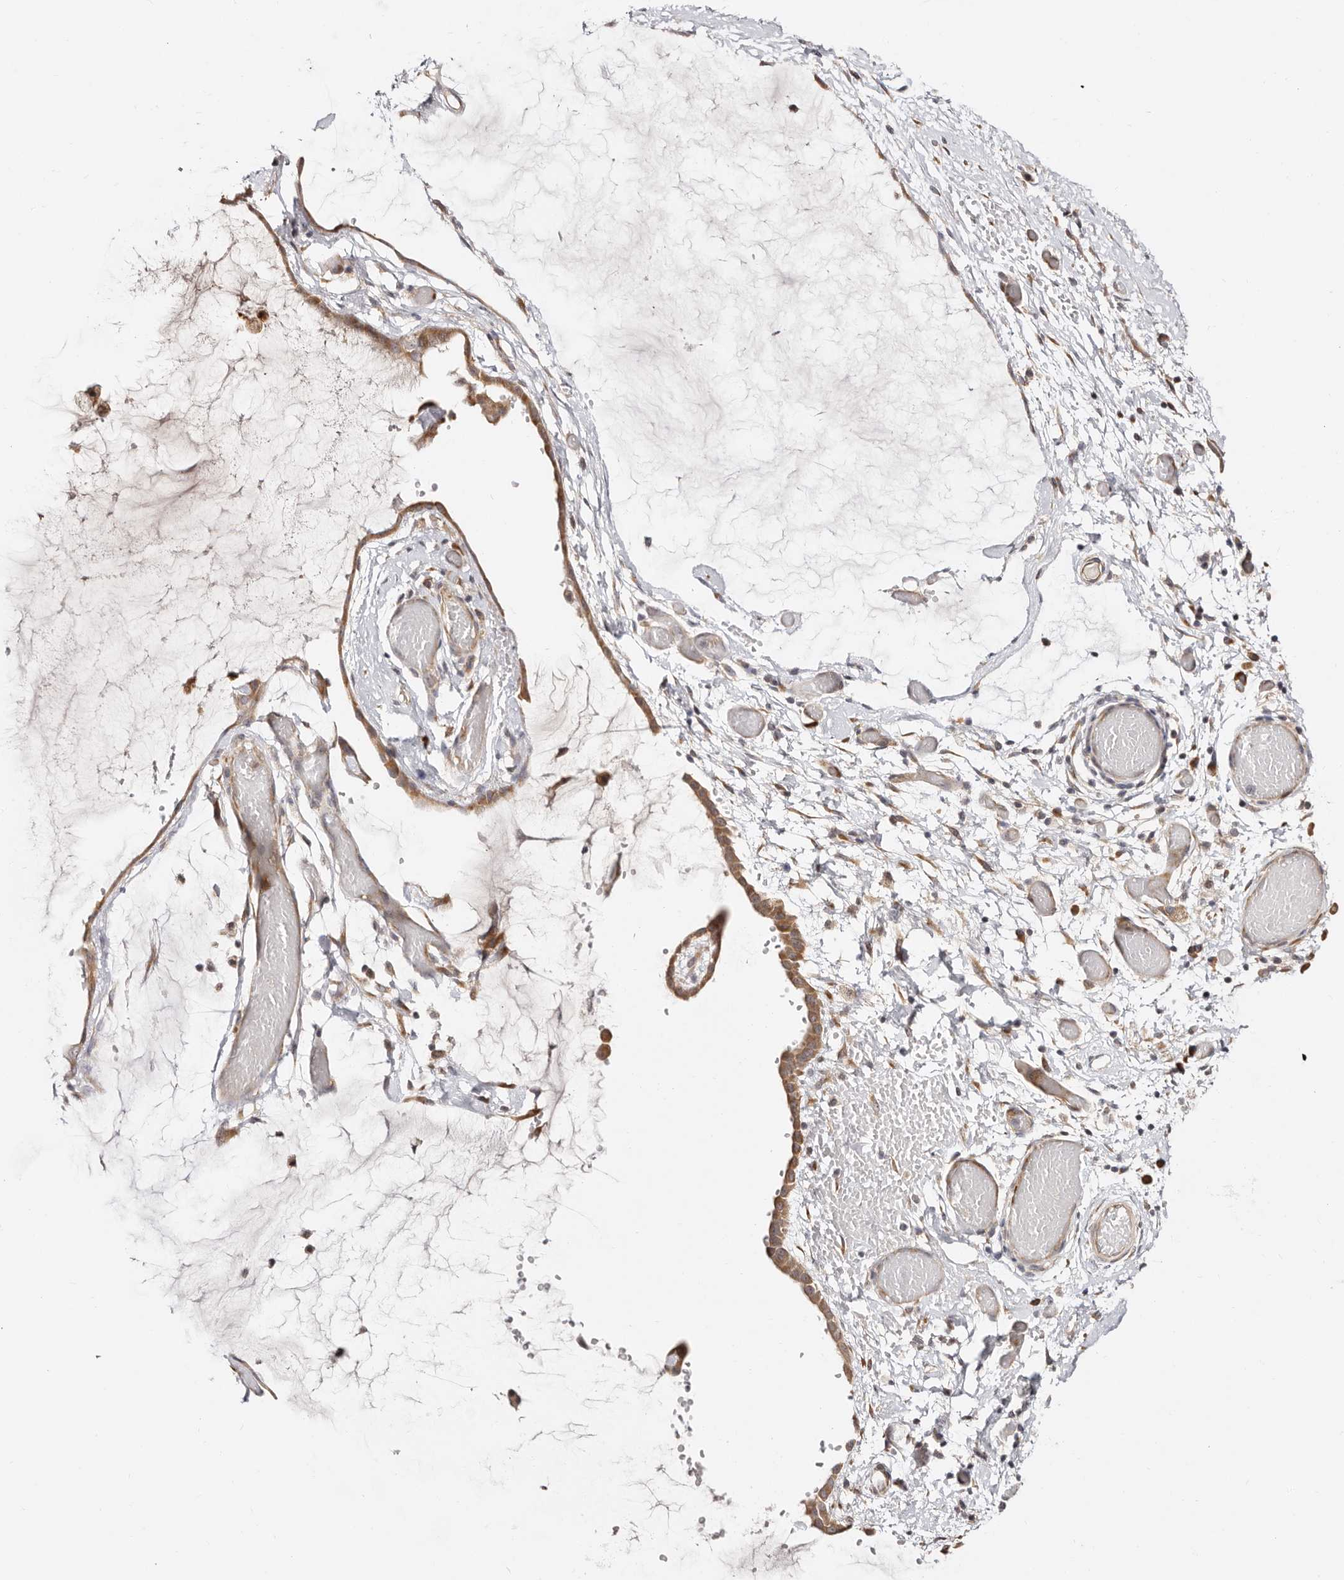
{"staining": {"intensity": "moderate", "quantity": ">75%", "location": "cytoplasmic/membranous,nuclear"}, "tissue": "ovarian cancer", "cell_type": "Tumor cells", "image_type": "cancer", "snomed": [{"axis": "morphology", "description": "Cystadenocarcinoma, mucinous, NOS"}, {"axis": "topography", "description": "Ovary"}], "caption": "Protein staining demonstrates moderate cytoplasmic/membranous and nuclear staining in approximately >75% of tumor cells in ovarian cancer.", "gene": "BCL2L15", "patient": {"sex": "female", "age": 39}}